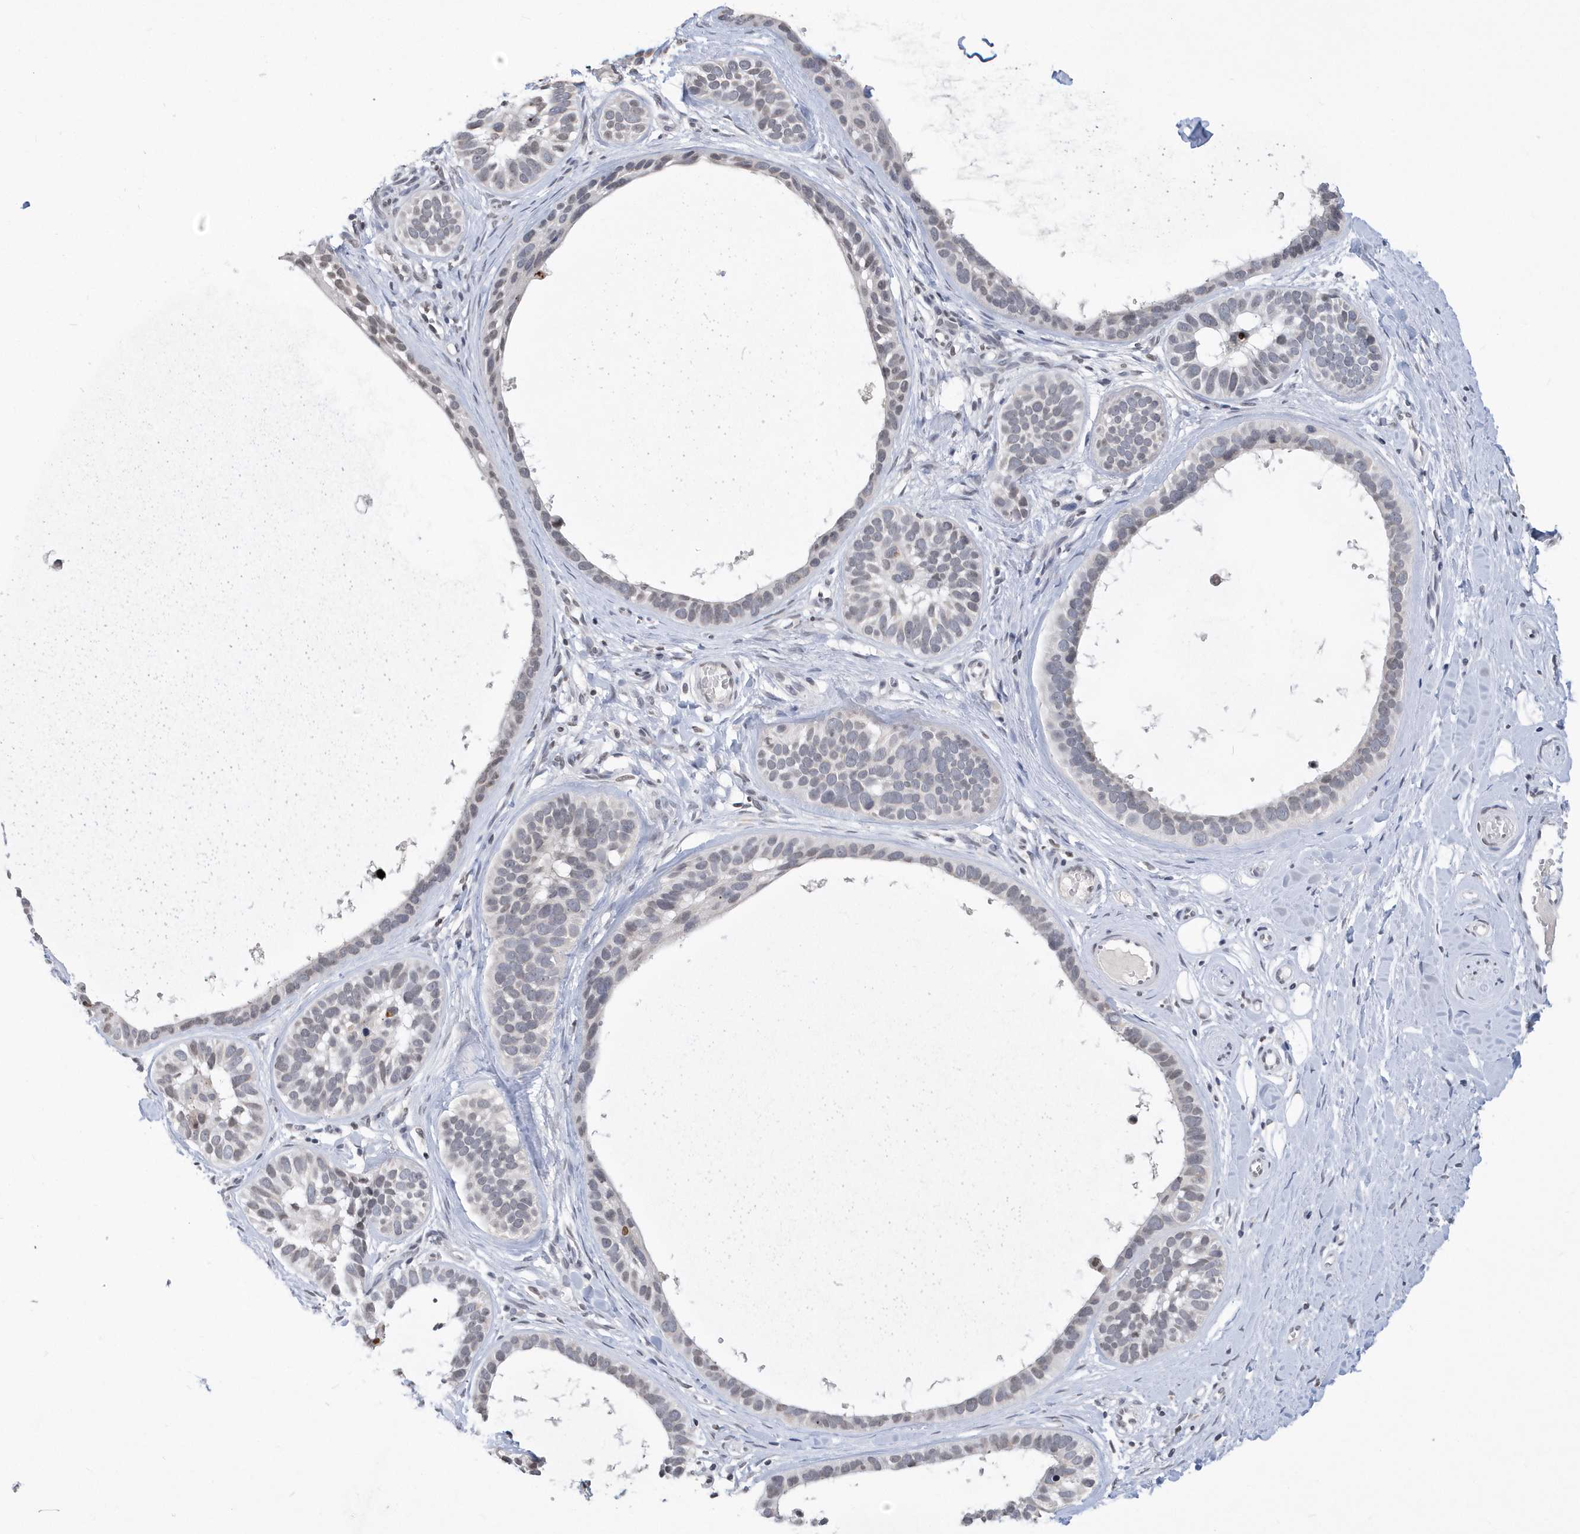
{"staining": {"intensity": "negative", "quantity": "none", "location": "none"}, "tissue": "skin cancer", "cell_type": "Tumor cells", "image_type": "cancer", "snomed": [{"axis": "morphology", "description": "Basal cell carcinoma"}, {"axis": "topography", "description": "Skin"}], "caption": "High magnification brightfield microscopy of skin cancer (basal cell carcinoma) stained with DAB (brown) and counterstained with hematoxylin (blue): tumor cells show no significant positivity. The staining was performed using DAB (3,3'-diaminobenzidine) to visualize the protein expression in brown, while the nuclei were stained in blue with hematoxylin (Magnification: 20x).", "gene": "VWA5B2", "patient": {"sex": "male", "age": 62}}